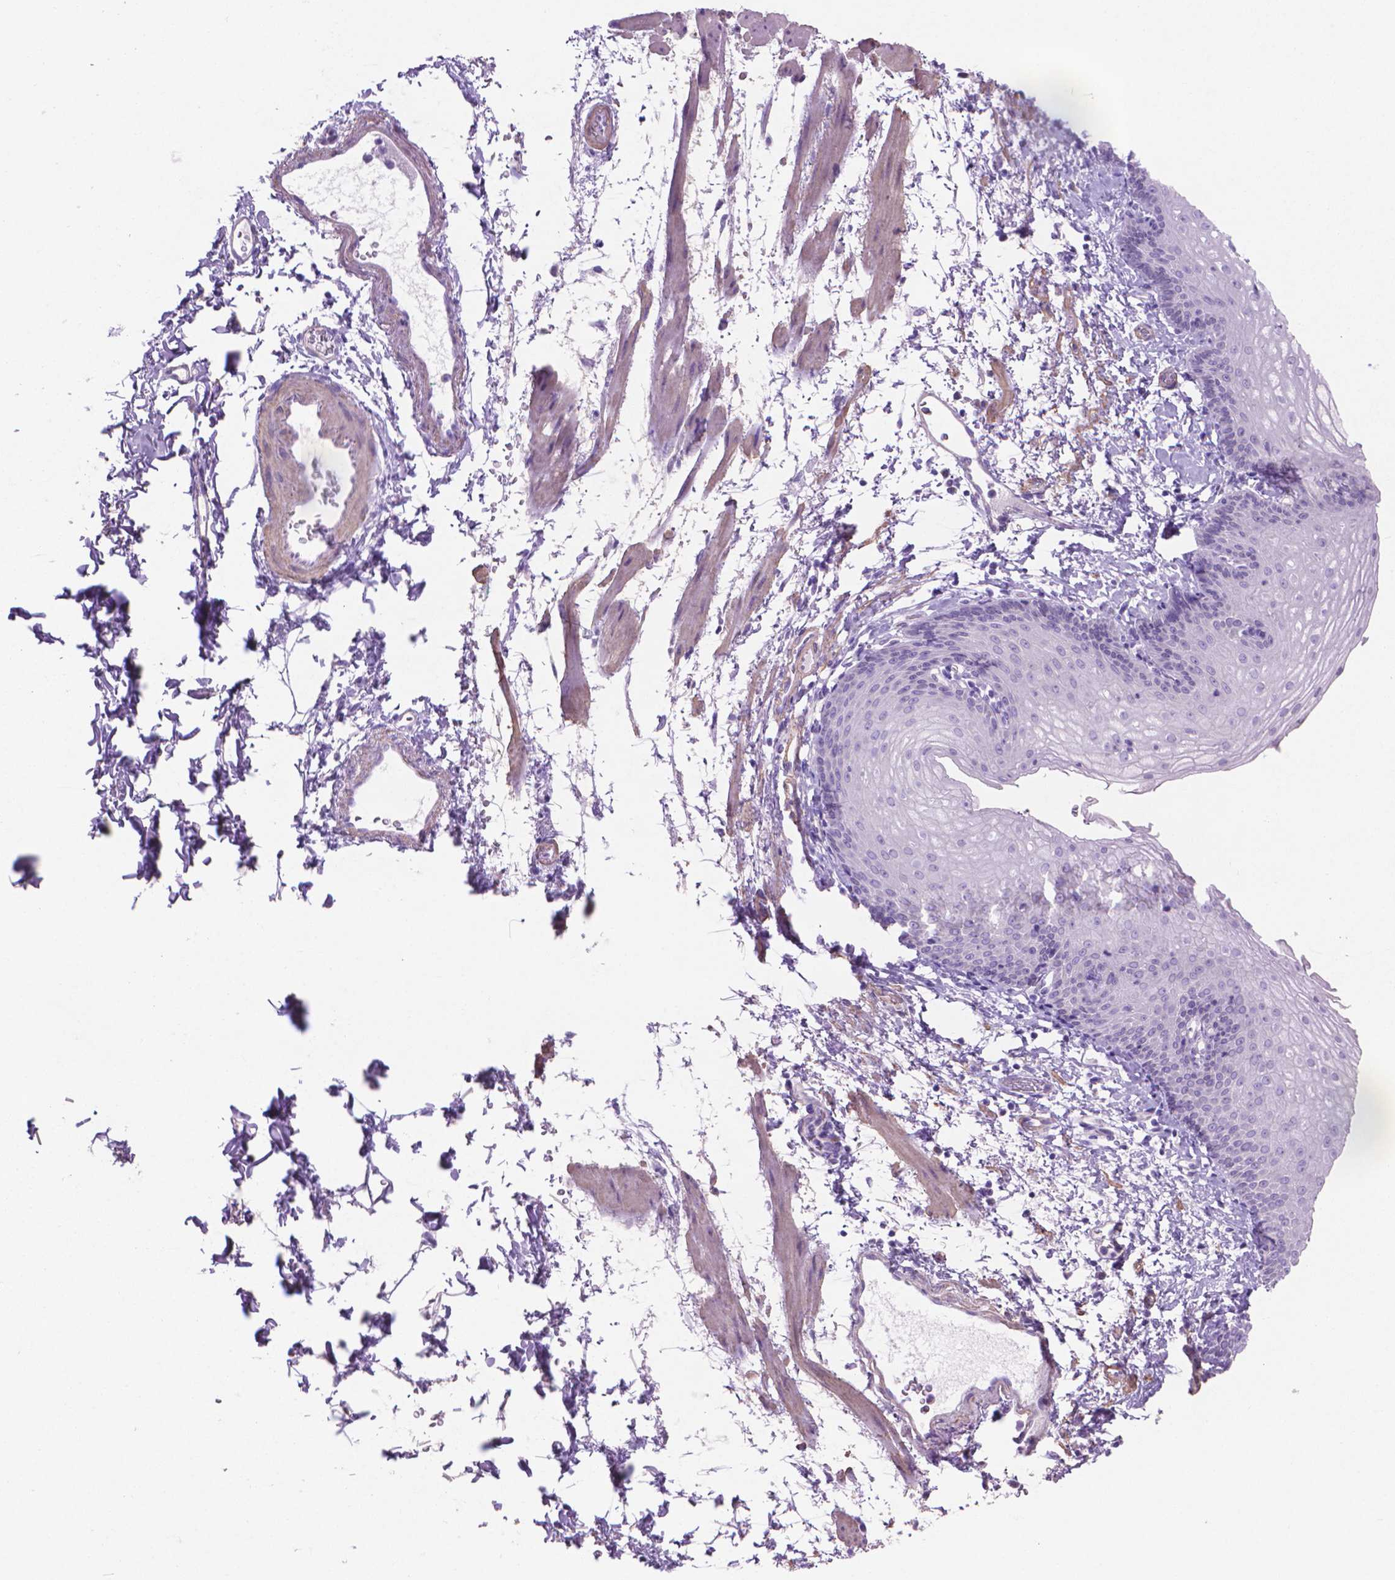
{"staining": {"intensity": "negative", "quantity": "none", "location": "none"}, "tissue": "esophagus", "cell_type": "Squamous epithelial cells", "image_type": "normal", "snomed": [{"axis": "morphology", "description": "Normal tissue, NOS"}, {"axis": "topography", "description": "Esophagus"}], "caption": "Squamous epithelial cells show no significant staining in benign esophagus. (DAB immunohistochemistry (IHC) visualized using brightfield microscopy, high magnification).", "gene": "AQP10", "patient": {"sex": "female", "age": 64}}